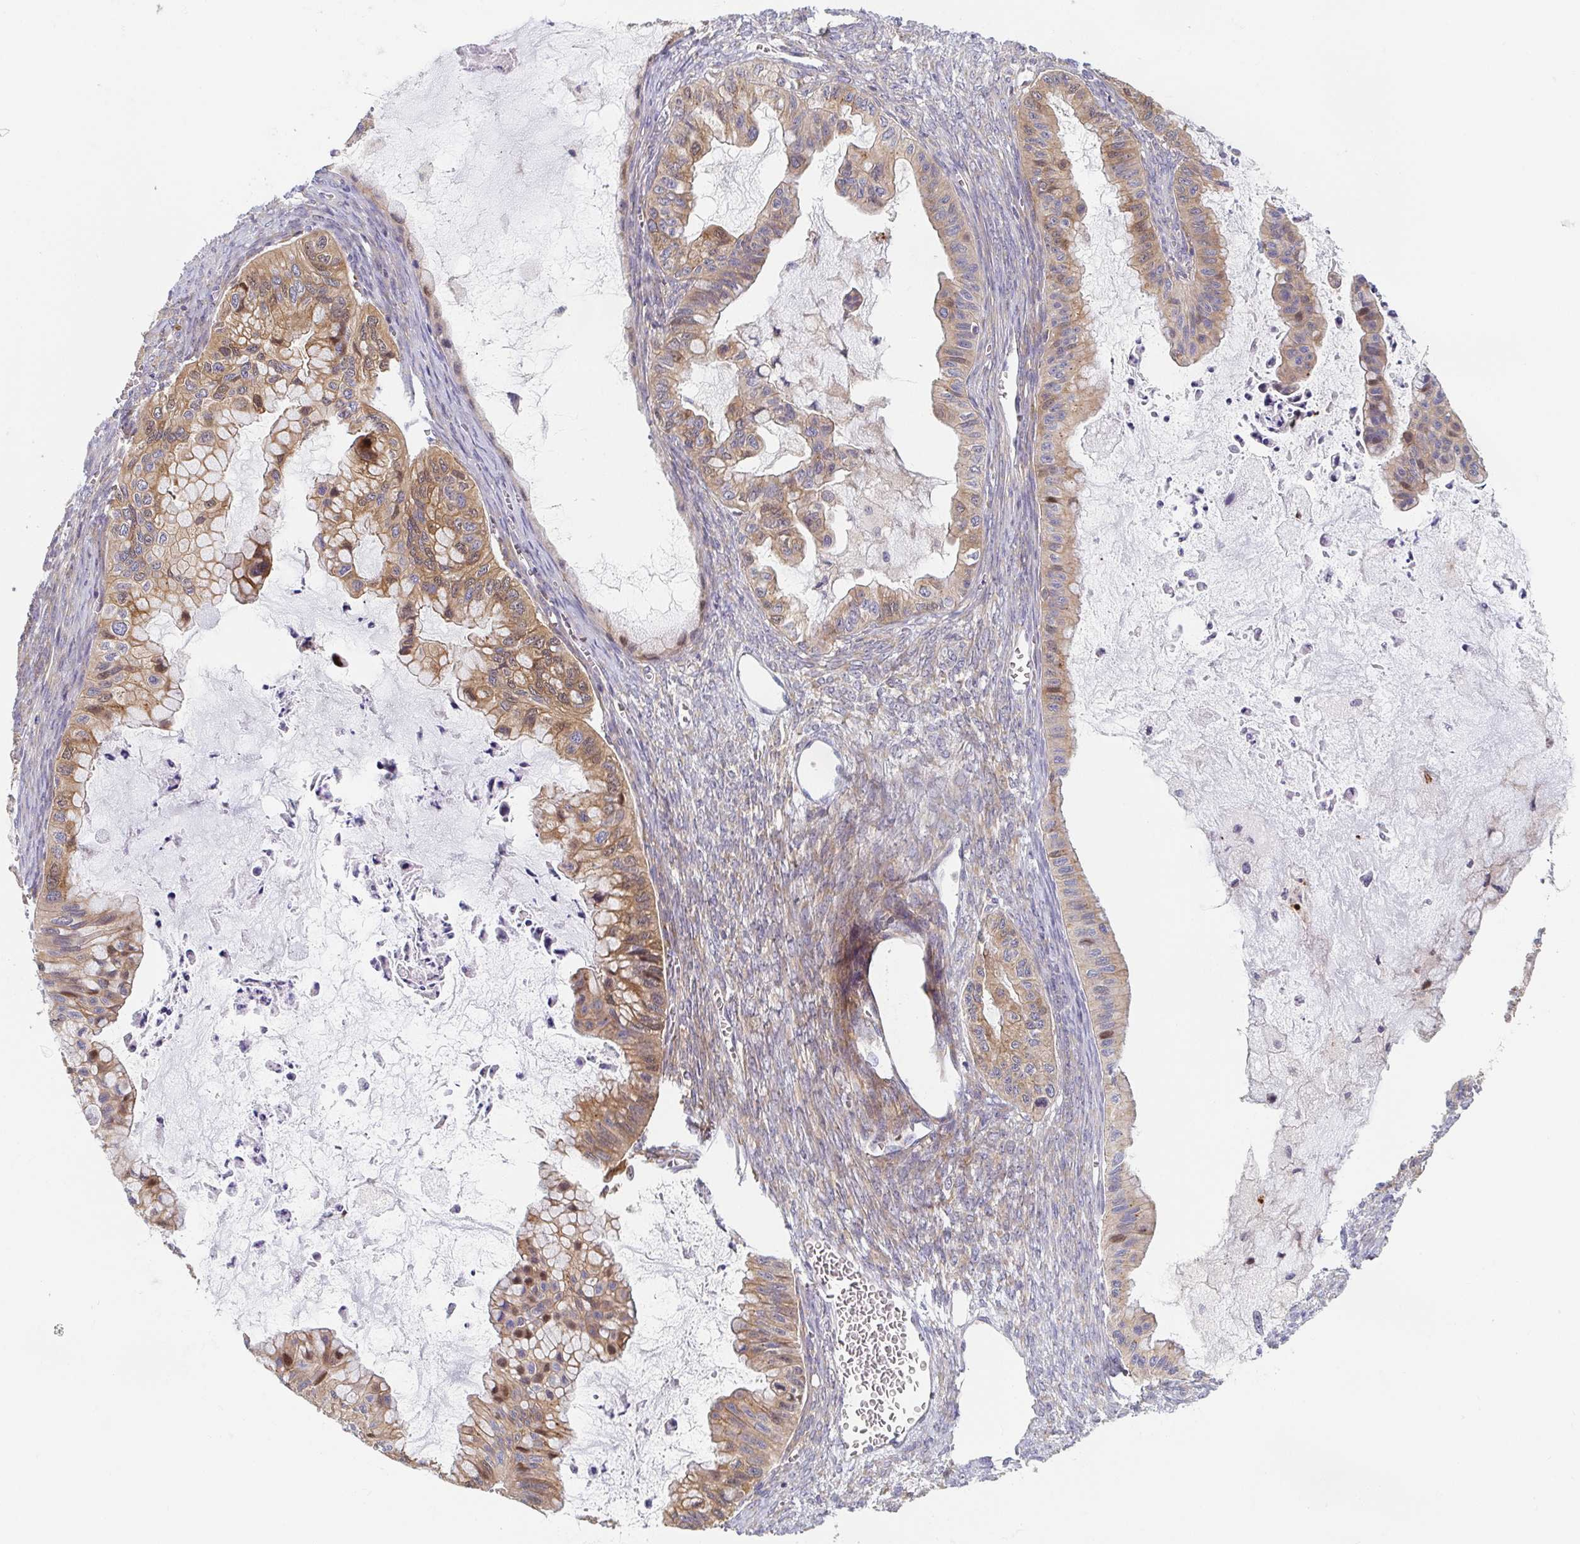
{"staining": {"intensity": "moderate", "quantity": ">75%", "location": "cytoplasmic/membranous"}, "tissue": "ovarian cancer", "cell_type": "Tumor cells", "image_type": "cancer", "snomed": [{"axis": "morphology", "description": "Cystadenocarcinoma, mucinous, NOS"}, {"axis": "topography", "description": "Ovary"}], "caption": "Moderate cytoplasmic/membranous protein staining is present in approximately >75% of tumor cells in ovarian cancer.", "gene": "TUFT1", "patient": {"sex": "female", "age": 72}}